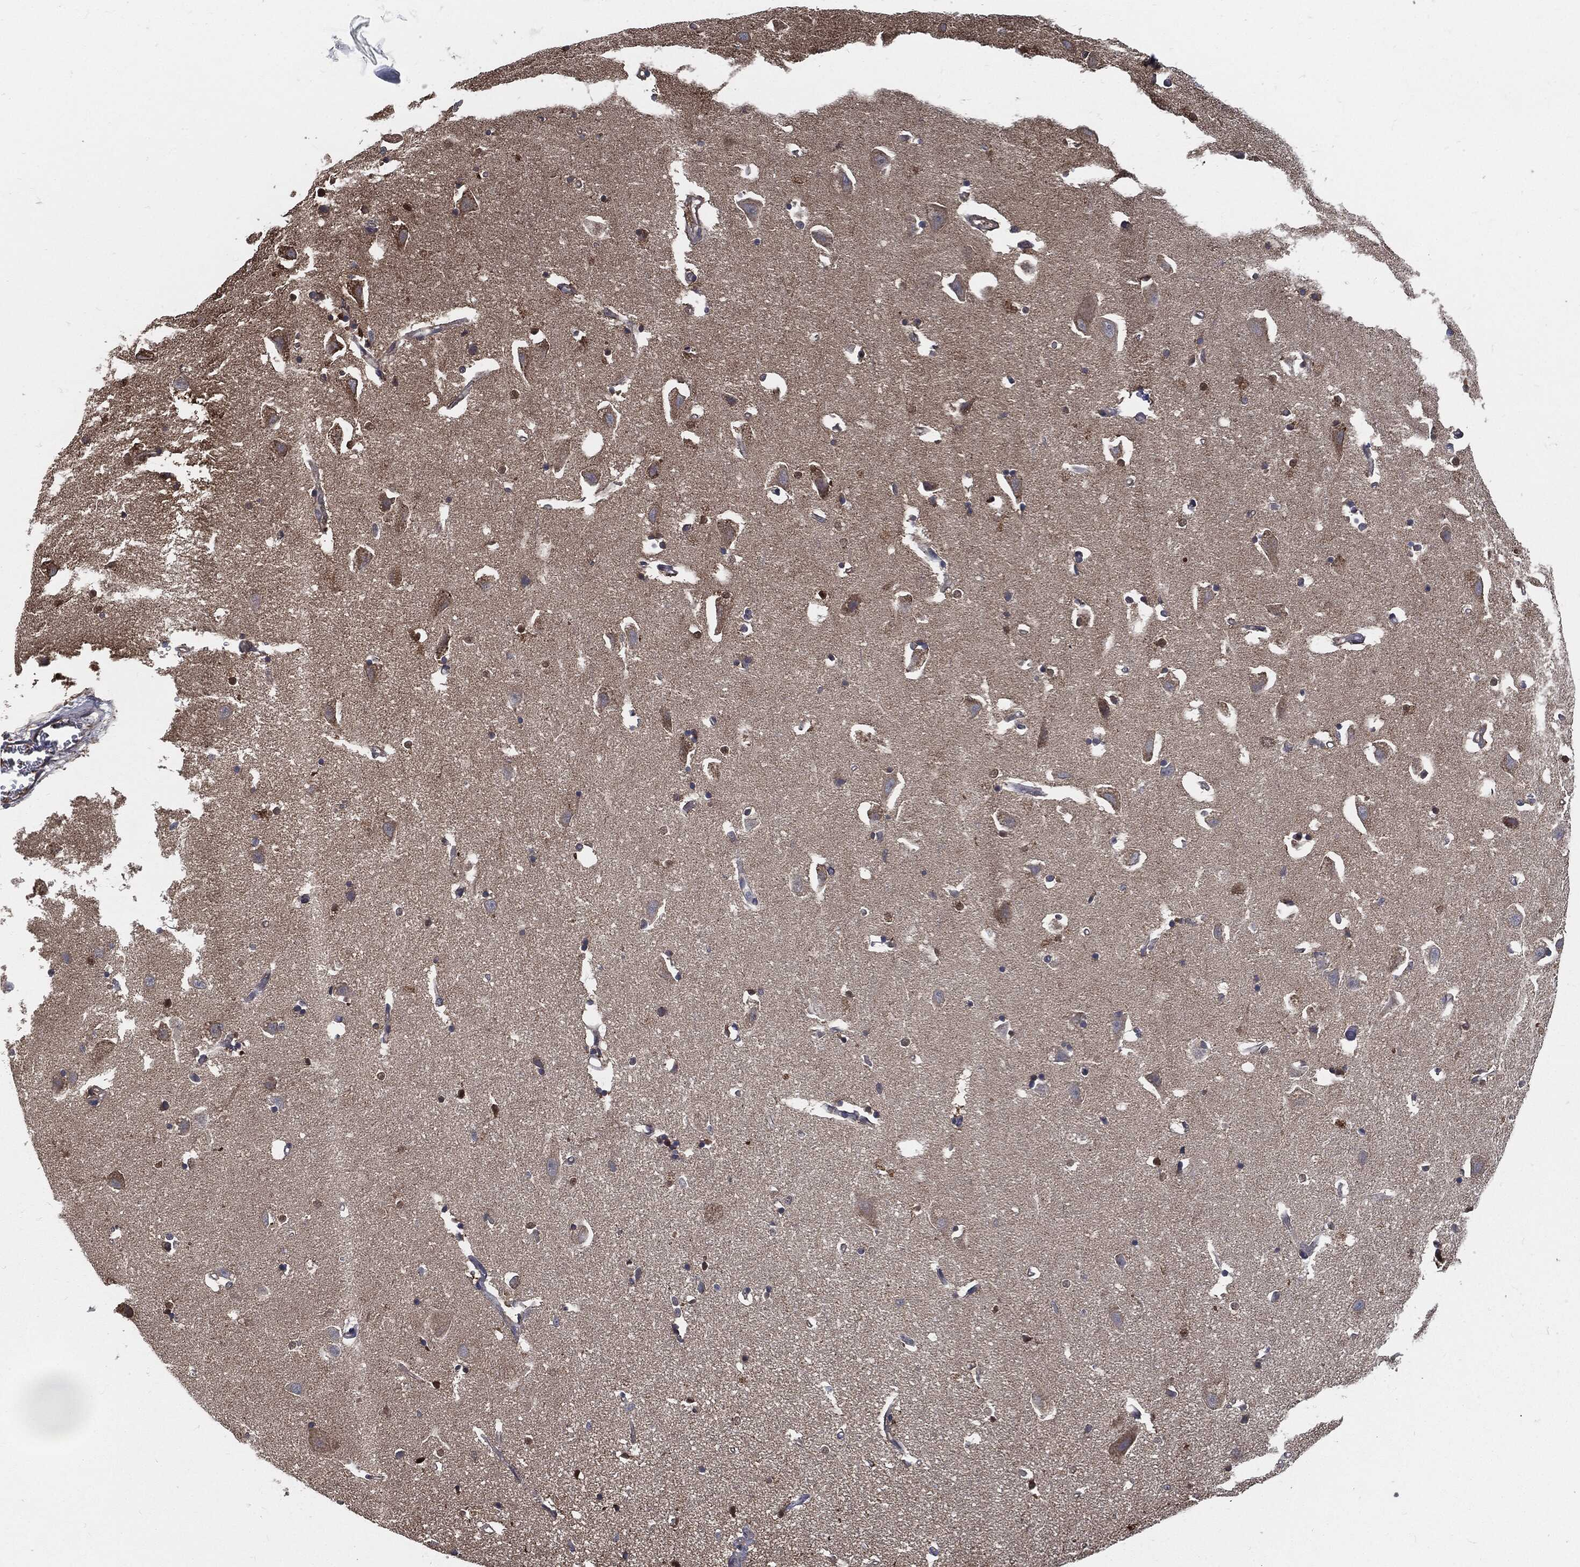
{"staining": {"intensity": "moderate", "quantity": "<25%", "location": "cytoplasmic/membranous"}, "tissue": "hippocampus", "cell_type": "Glial cells", "image_type": "normal", "snomed": [{"axis": "morphology", "description": "Normal tissue, NOS"}, {"axis": "topography", "description": "Lateral ventricle wall"}, {"axis": "topography", "description": "Hippocampus"}], "caption": "Immunohistochemistry (IHC) (DAB) staining of unremarkable hippocampus exhibits moderate cytoplasmic/membranous protein positivity in approximately <25% of glial cells.", "gene": "PRDX4", "patient": {"sex": "female", "age": 63}}